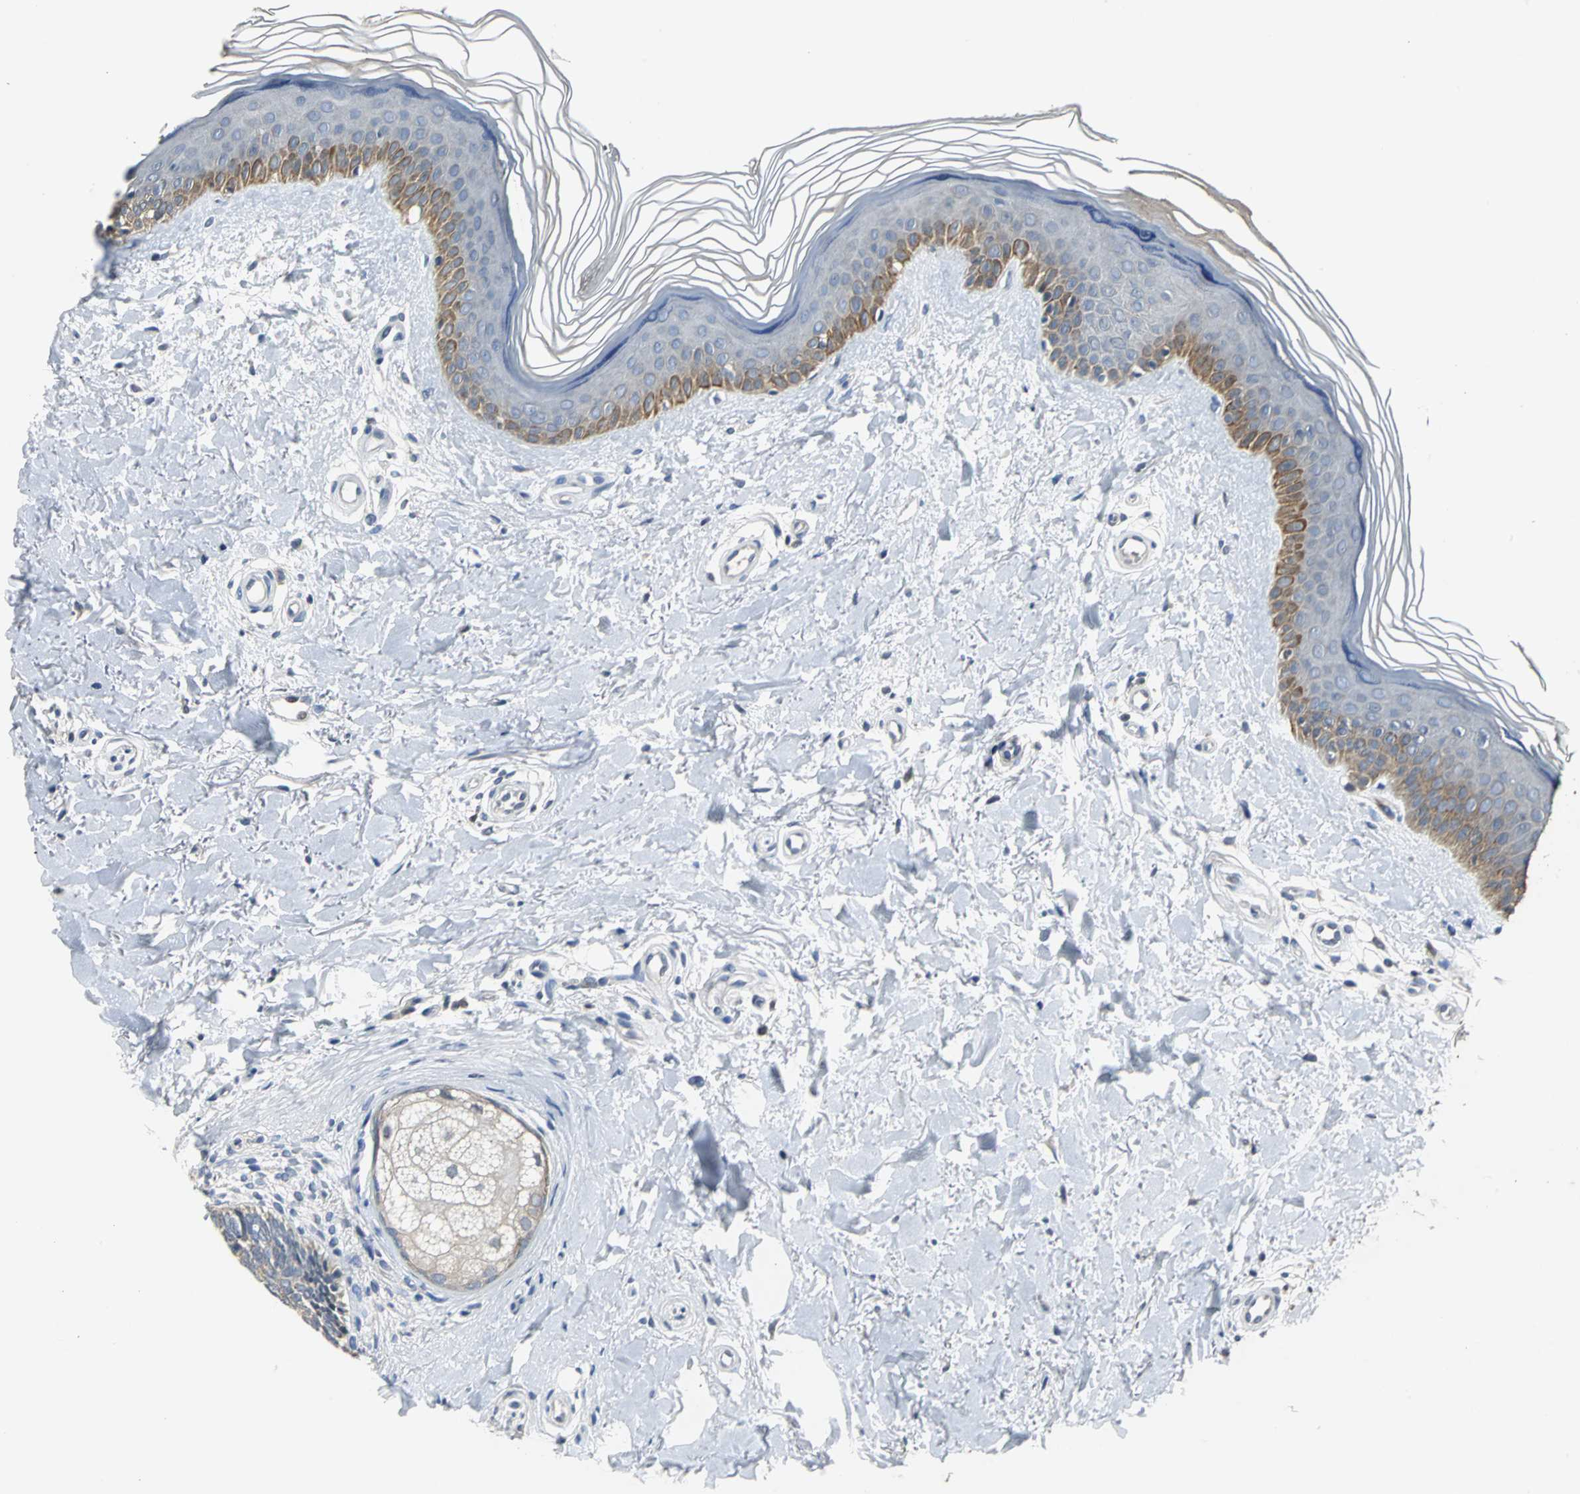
{"staining": {"intensity": "negative", "quantity": "none", "location": "none"}, "tissue": "skin", "cell_type": "Fibroblasts", "image_type": "normal", "snomed": [{"axis": "morphology", "description": "Normal tissue, NOS"}, {"axis": "topography", "description": "Skin"}], "caption": "DAB immunohistochemical staining of unremarkable human skin displays no significant staining in fibroblasts. (Immunohistochemistry (ihc), brightfield microscopy, high magnification).", "gene": "JADE3", "patient": {"sex": "female", "age": 19}}